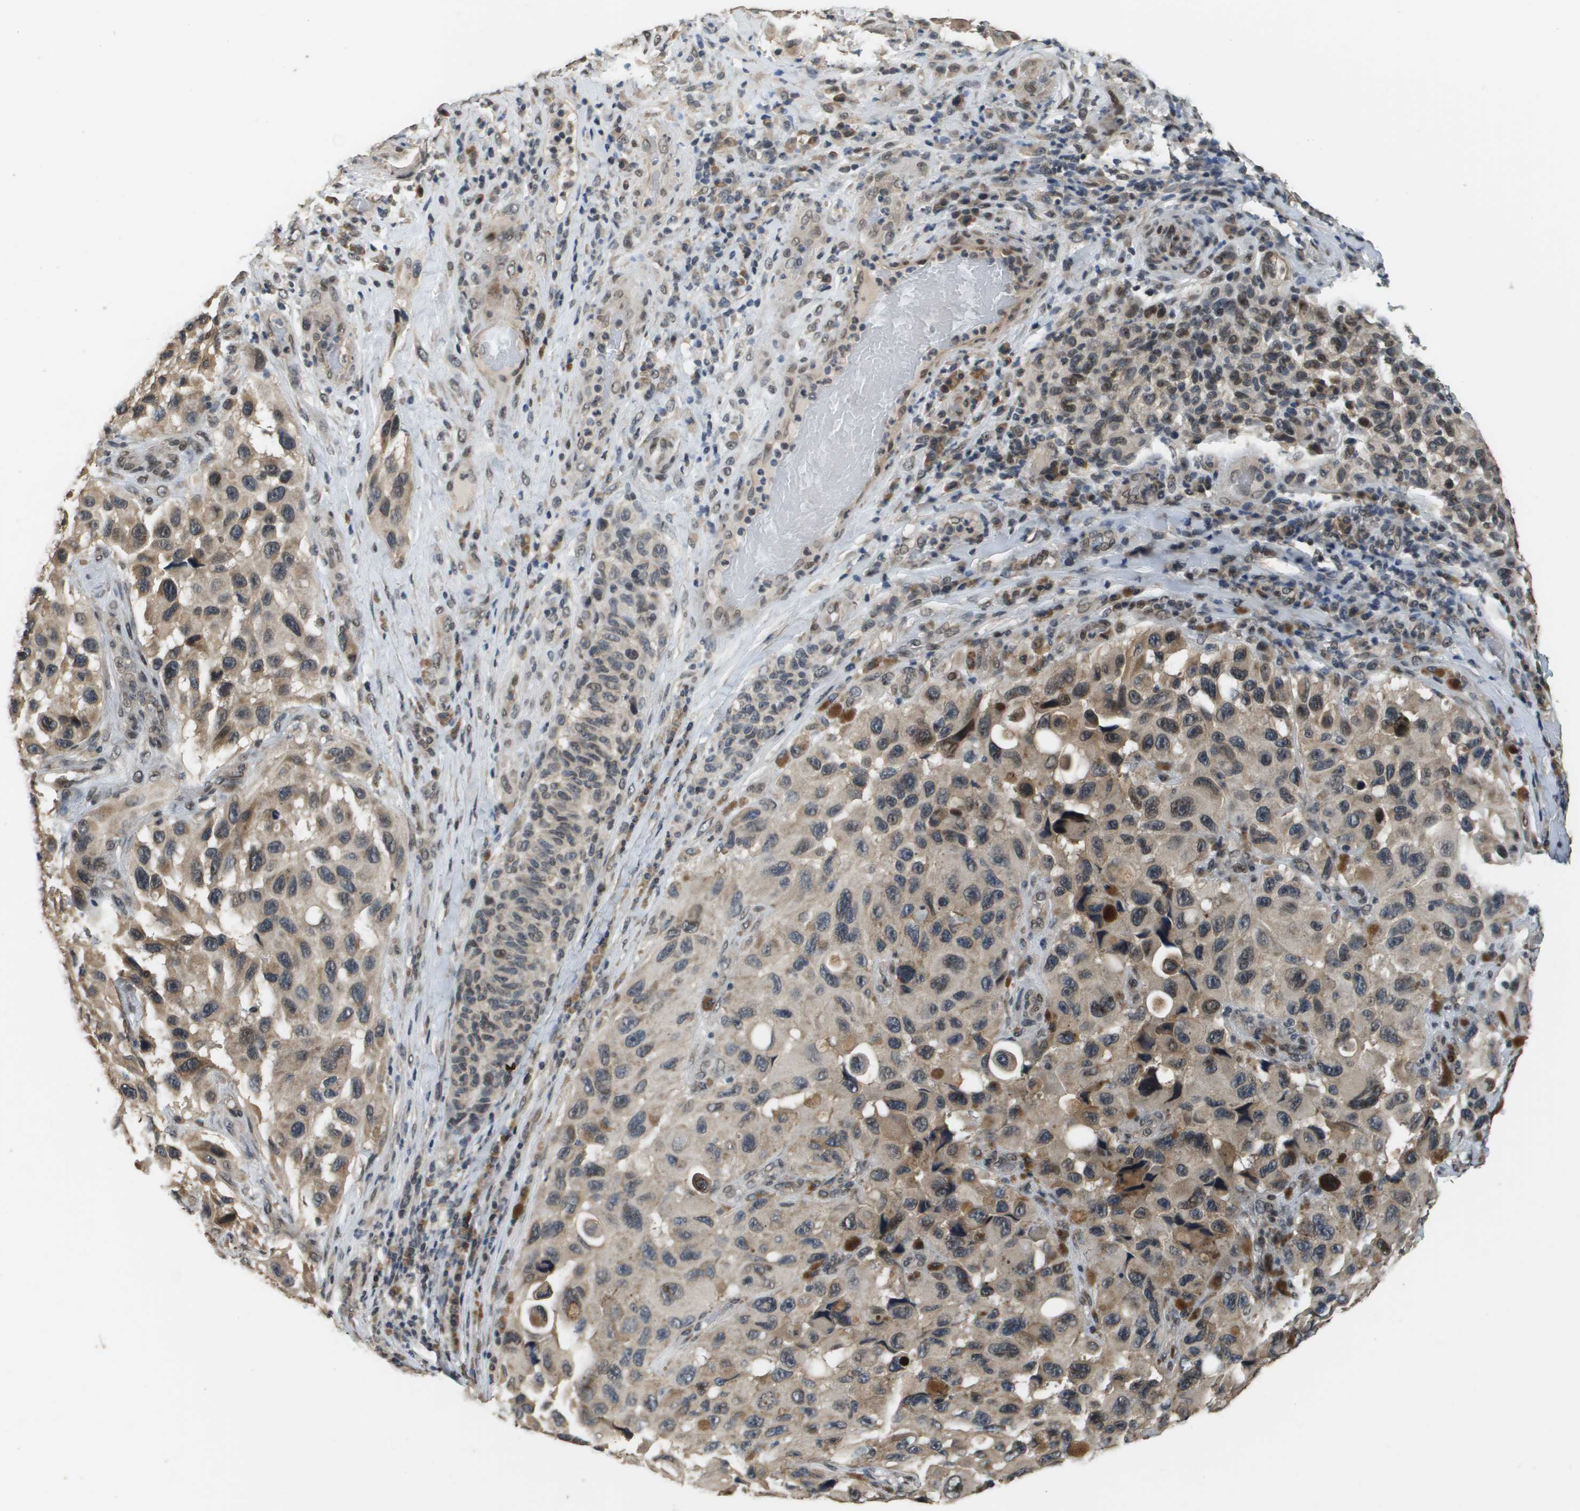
{"staining": {"intensity": "weak", "quantity": "25%-75%", "location": "cytoplasmic/membranous,nuclear"}, "tissue": "melanoma", "cell_type": "Tumor cells", "image_type": "cancer", "snomed": [{"axis": "morphology", "description": "Malignant melanoma, NOS"}, {"axis": "topography", "description": "Skin"}], "caption": "Weak cytoplasmic/membranous and nuclear expression for a protein is present in about 25%-75% of tumor cells of malignant melanoma using immunohistochemistry (IHC).", "gene": "FANCC", "patient": {"sex": "female", "age": 73}}